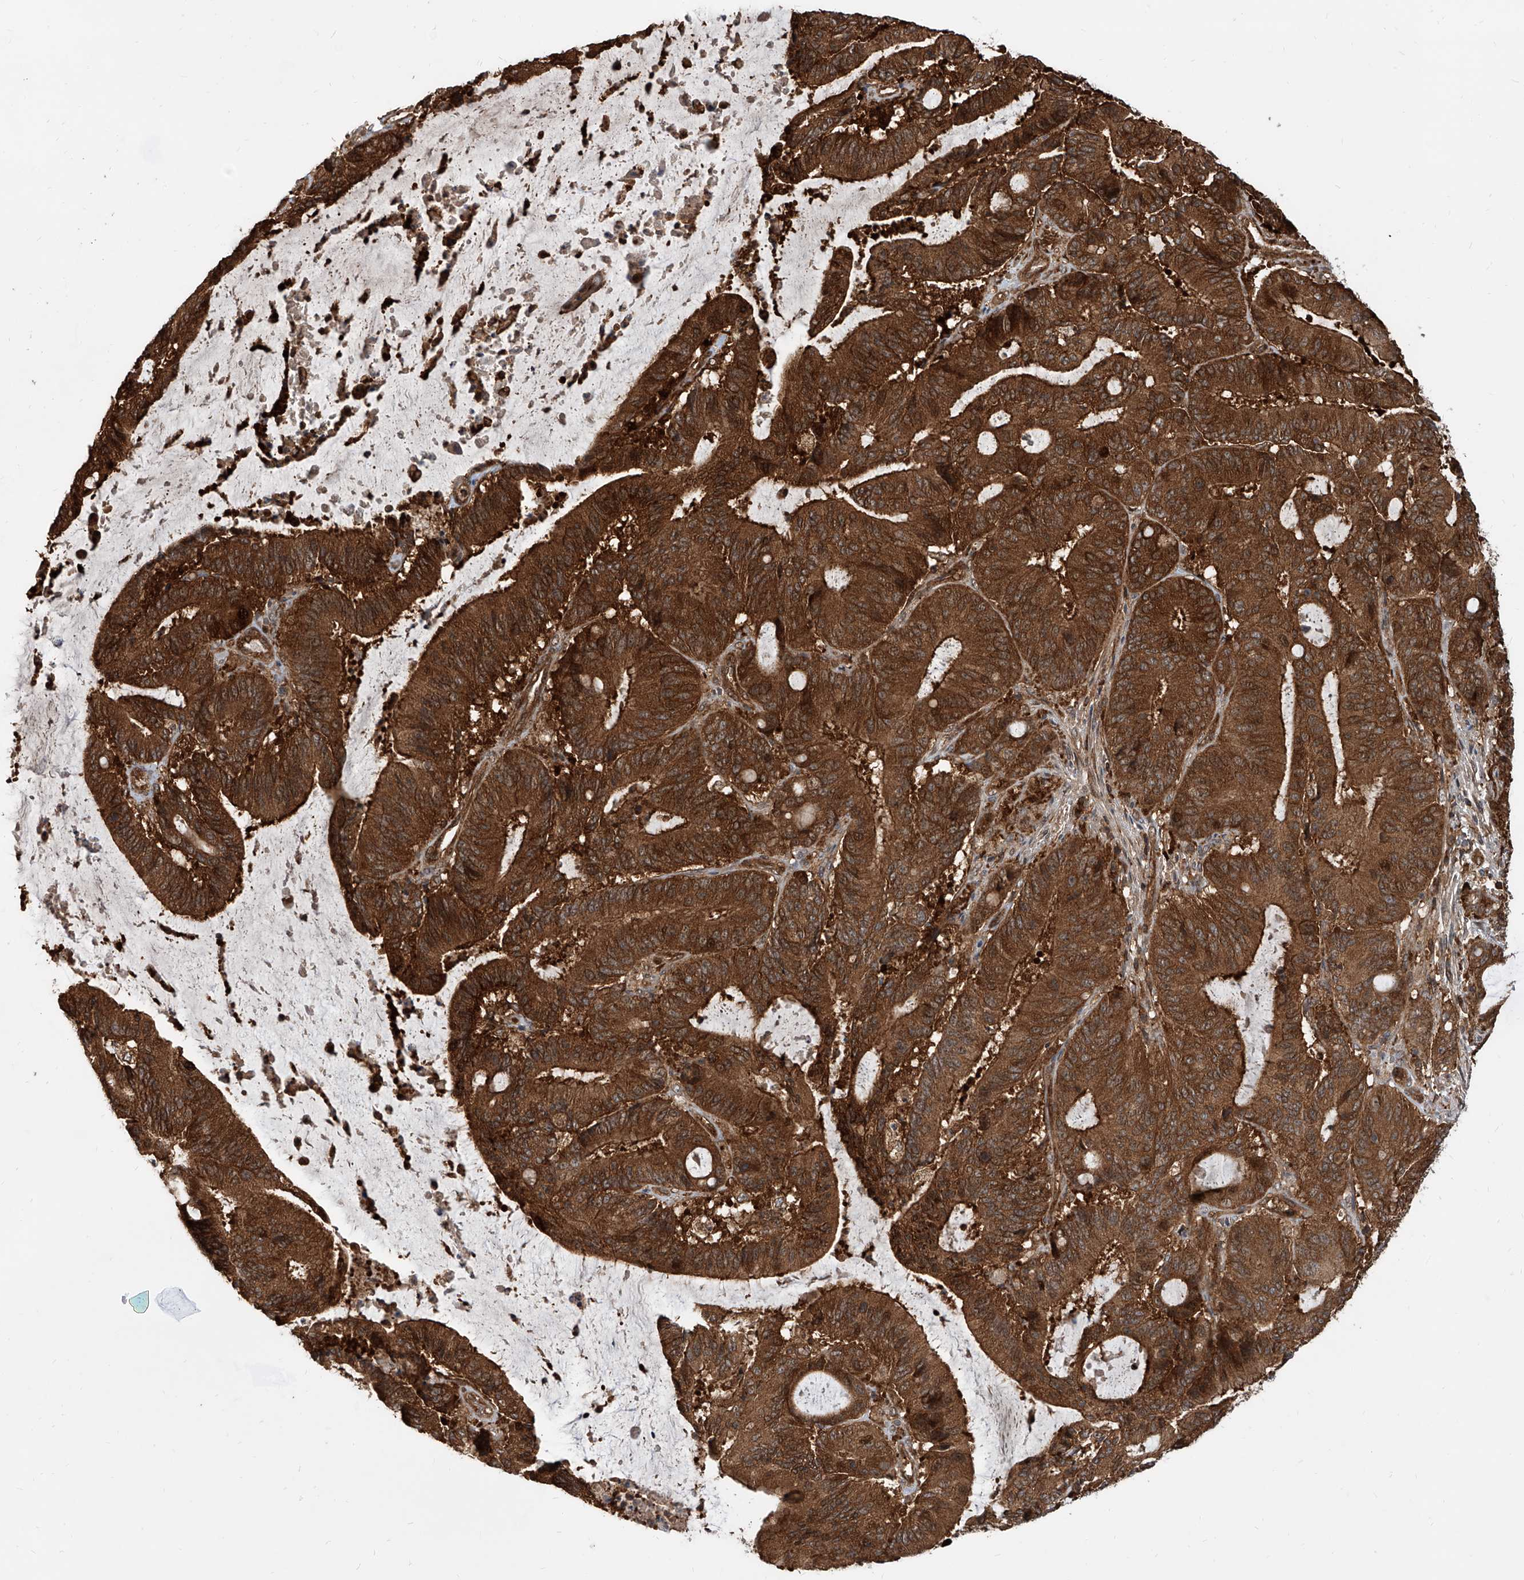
{"staining": {"intensity": "strong", "quantity": ">75%", "location": "cytoplasmic/membranous"}, "tissue": "liver cancer", "cell_type": "Tumor cells", "image_type": "cancer", "snomed": [{"axis": "morphology", "description": "Normal tissue, NOS"}, {"axis": "morphology", "description": "Cholangiocarcinoma"}, {"axis": "topography", "description": "Liver"}, {"axis": "topography", "description": "Peripheral nerve tissue"}], "caption": "Human liver cancer stained with a brown dye displays strong cytoplasmic/membranous positive staining in approximately >75% of tumor cells.", "gene": "MAGED2", "patient": {"sex": "female", "age": 73}}